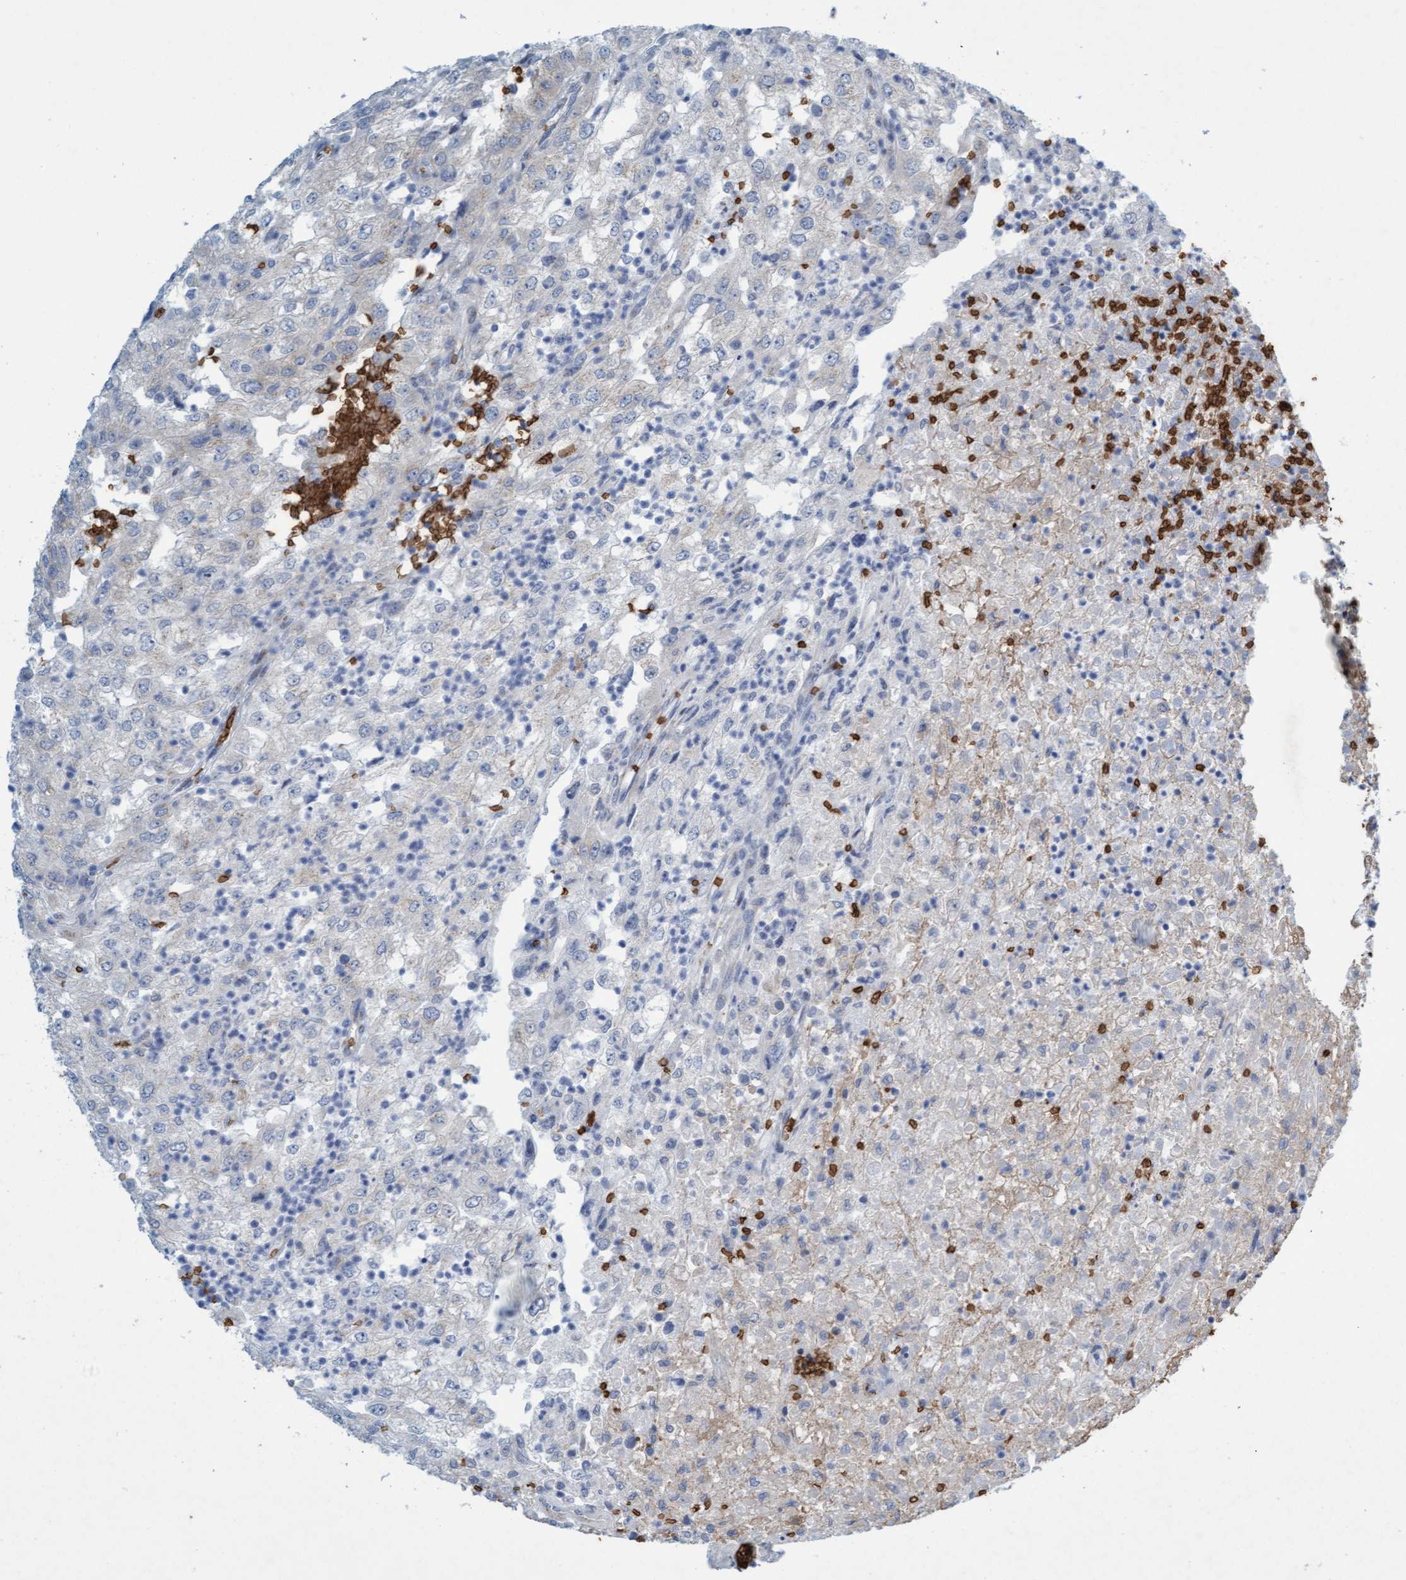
{"staining": {"intensity": "negative", "quantity": "none", "location": "none"}, "tissue": "renal cancer", "cell_type": "Tumor cells", "image_type": "cancer", "snomed": [{"axis": "morphology", "description": "Adenocarcinoma, NOS"}, {"axis": "topography", "description": "Kidney"}], "caption": "This image is of renal adenocarcinoma stained with immunohistochemistry (IHC) to label a protein in brown with the nuclei are counter-stained blue. There is no expression in tumor cells.", "gene": "SPEM2", "patient": {"sex": "female", "age": 54}}